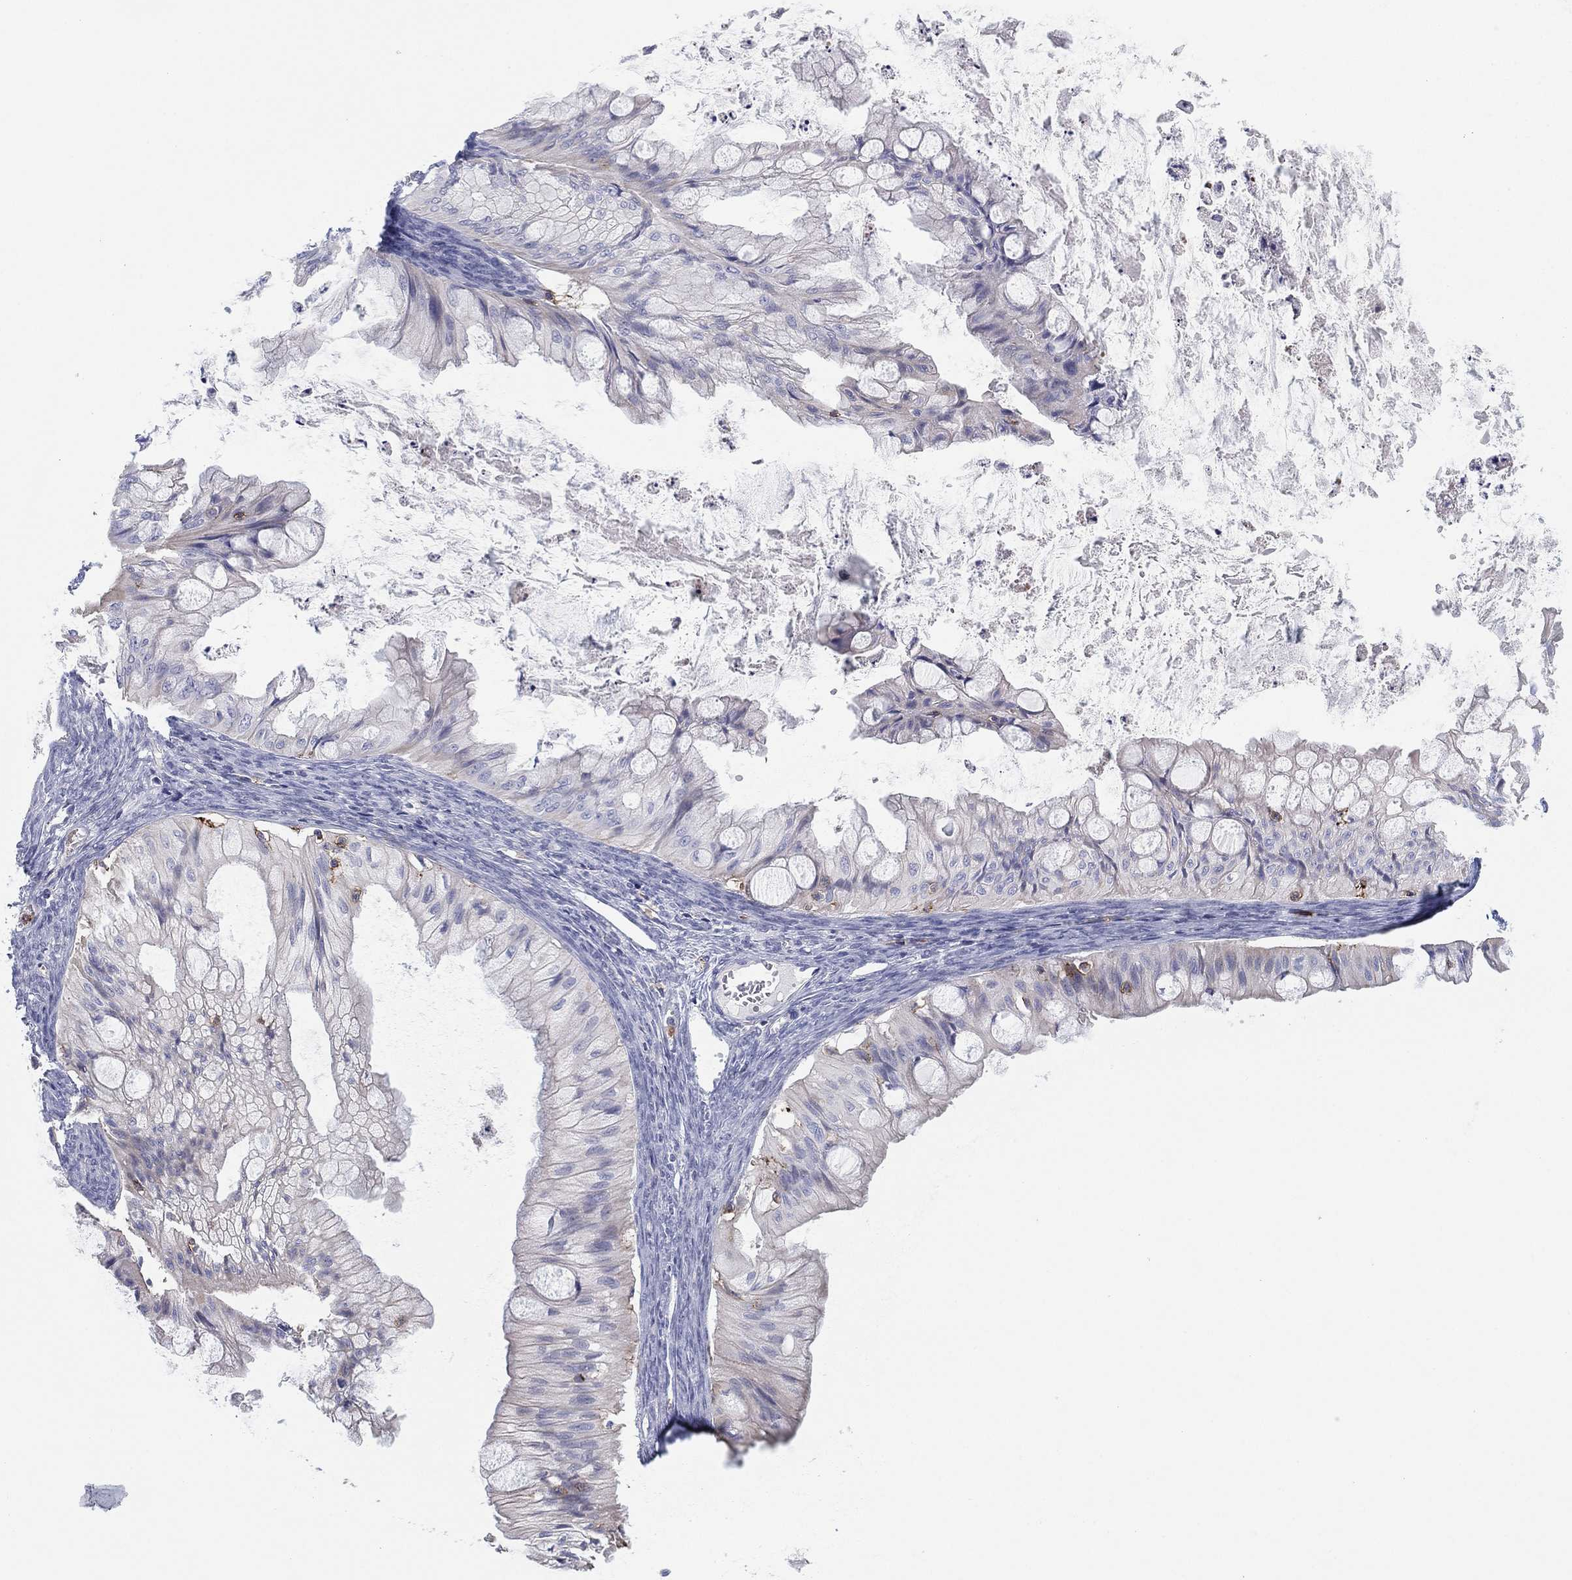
{"staining": {"intensity": "negative", "quantity": "none", "location": "none"}, "tissue": "ovarian cancer", "cell_type": "Tumor cells", "image_type": "cancer", "snomed": [{"axis": "morphology", "description": "Cystadenocarcinoma, mucinous, NOS"}, {"axis": "topography", "description": "Ovary"}], "caption": "DAB immunohistochemical staining of human mucinous cystadenocarcinoma (ovarian) displays no significant expression in tumor cells.", "gene": "SELPLG", "patient": {"sex": "female", "age": 57}}